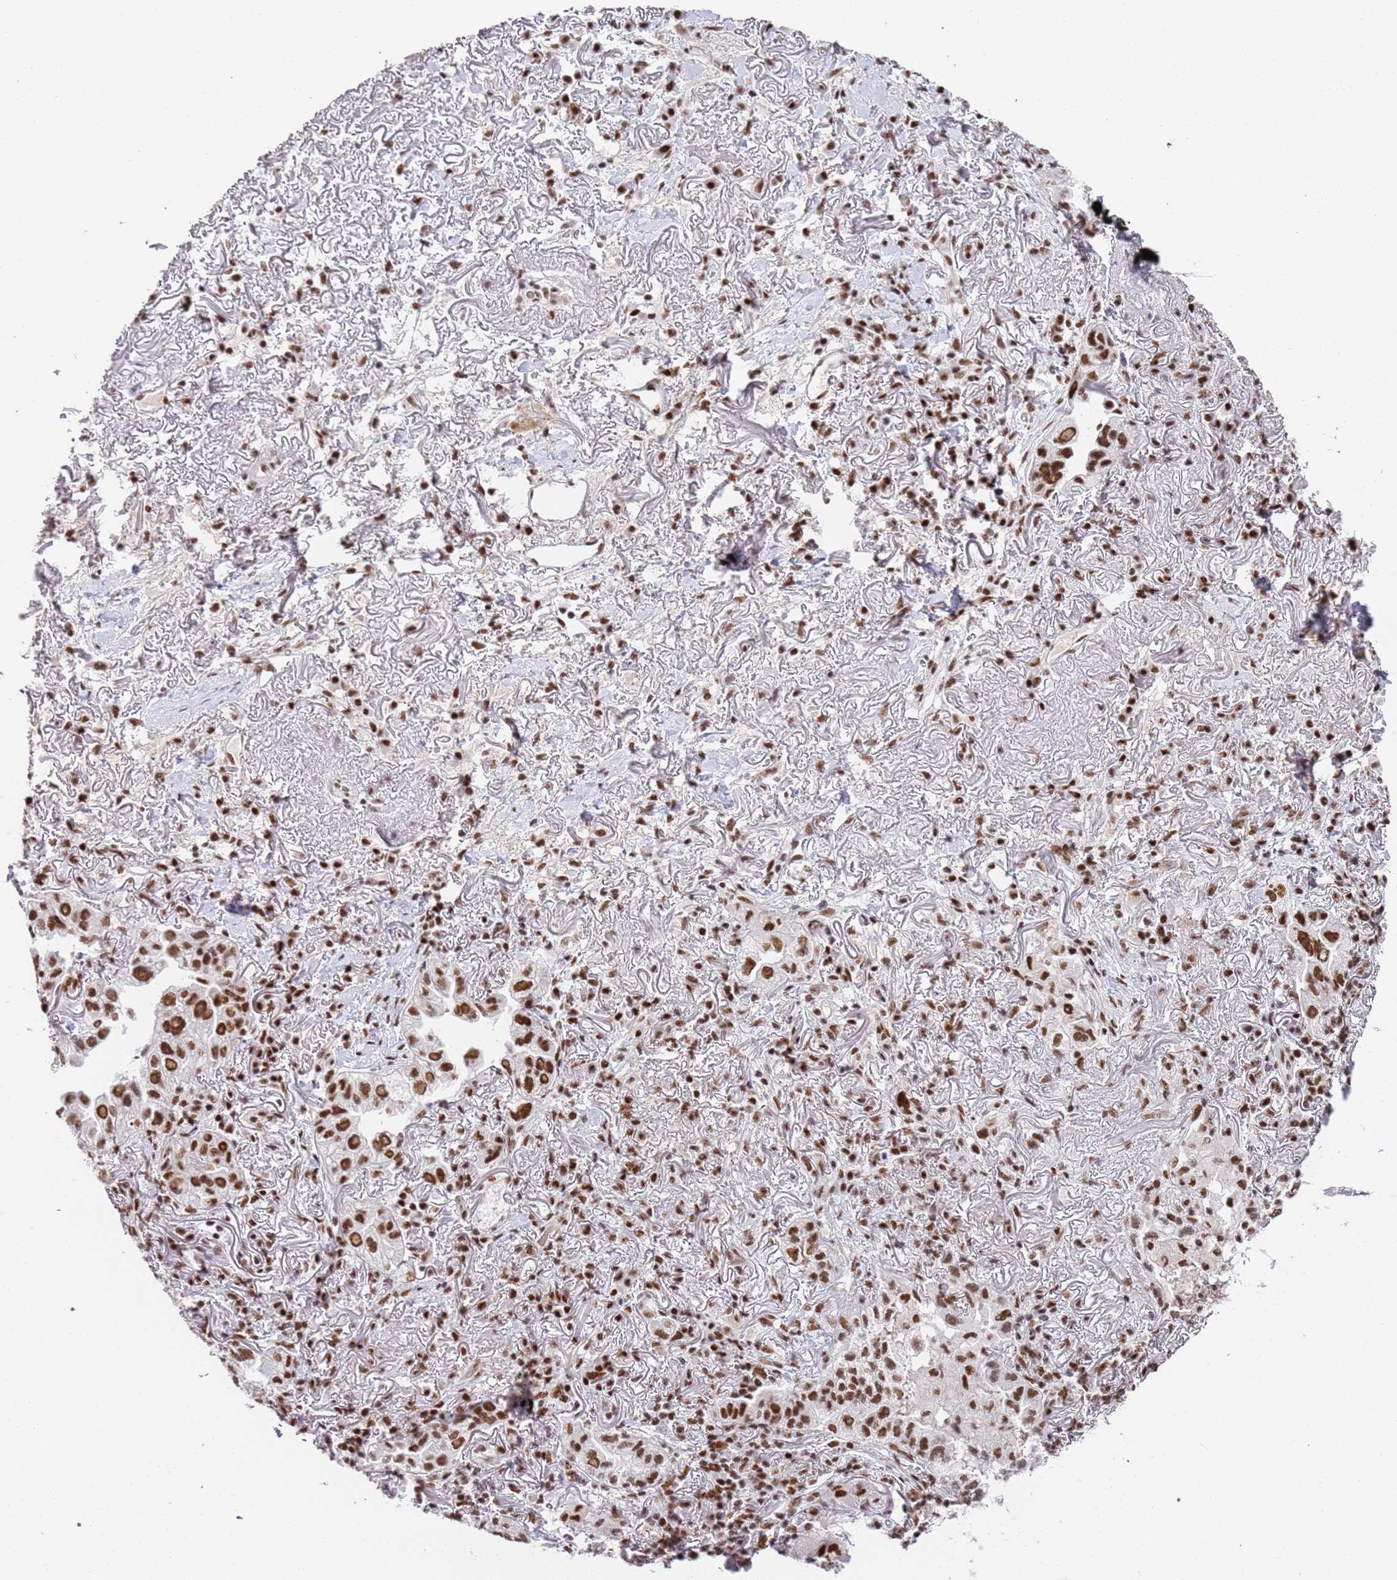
{"staining": {"intensity": "strong", "quantity": ">75%", "location": "nuclear"}, "tissue": "lung cancer", "cell_type": "Tumor cells", "image_type": "cancer", "snomed": [{"axis": "morphology", "description": "Adenocarcinoma, NOS"}, {"axis": "topography", "description": "Lung"}], "caption": "Lung adenocarcinoma stained with IHC displays strong nuclear positivity in about >75% of tumor cells. (Stains: DAB in brown, nuclei in blue, Microscopy: brightfield microscopy at high magnification).", "gene": "AKAP8L", "patient": {"sex": "female", "age": 69}}